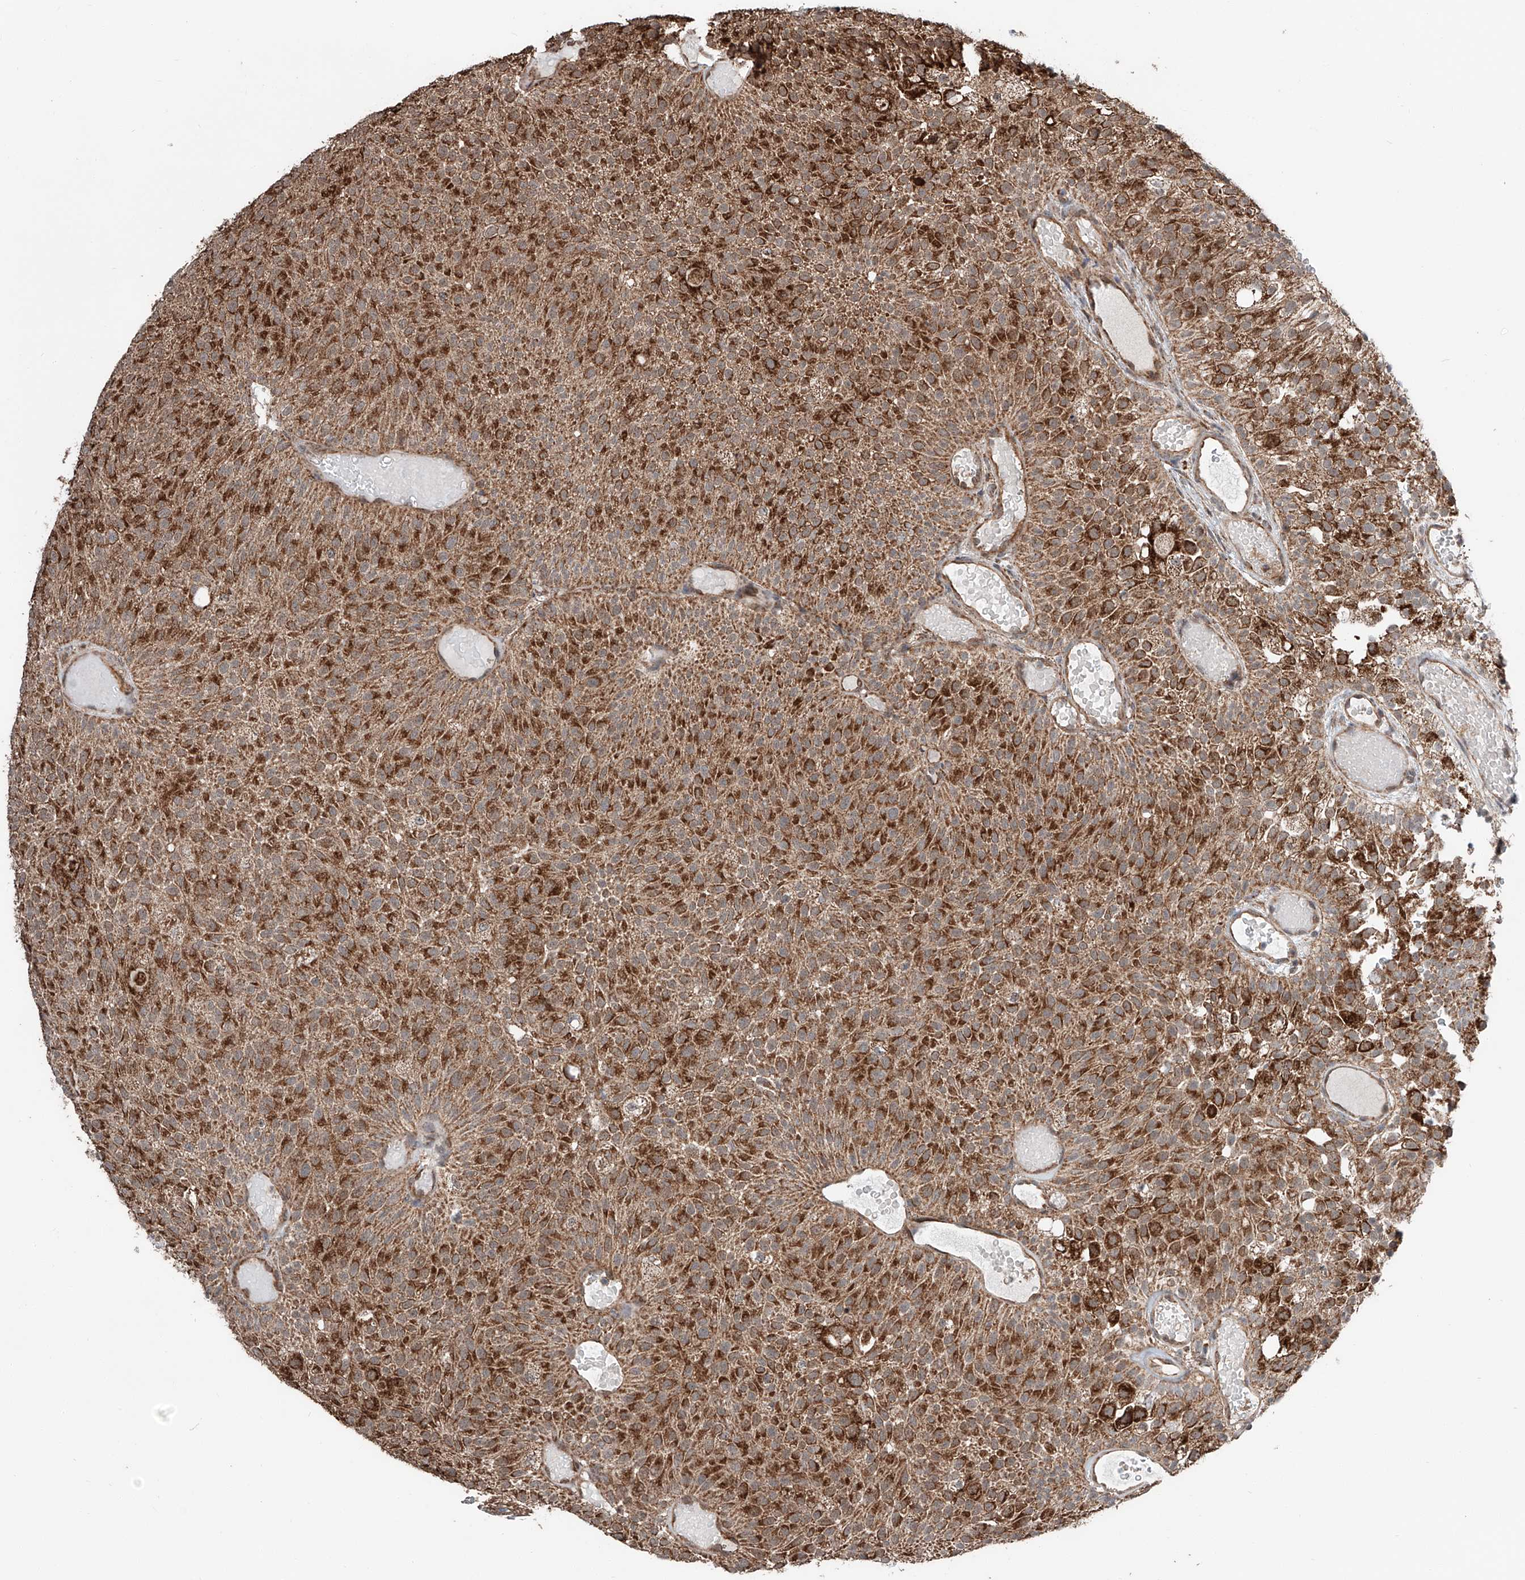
{"staining": {"intensity": "strong", "quantity": ">75%", "location": "cytoplasmic/membranous"}, "tissue": "urothelial cancer", "cell_type": "Tumor cells", "image_type": "cancer", "snomed": [{"axis": "morphology", "description": "Urothelial carcinoma, Low grade"}, {"axis": "topography", "description": "Urinary bladder"}], "caption": "High-power microscopy captured an immunohistochemistry (IHC) photomicrograph of urothelial cancer, revealing strong cytoplasmic/membranous expression in approximately >75% of tumor cells.", "gene": "ZNF445", "patient": {"sex": "male", "age": 78}}